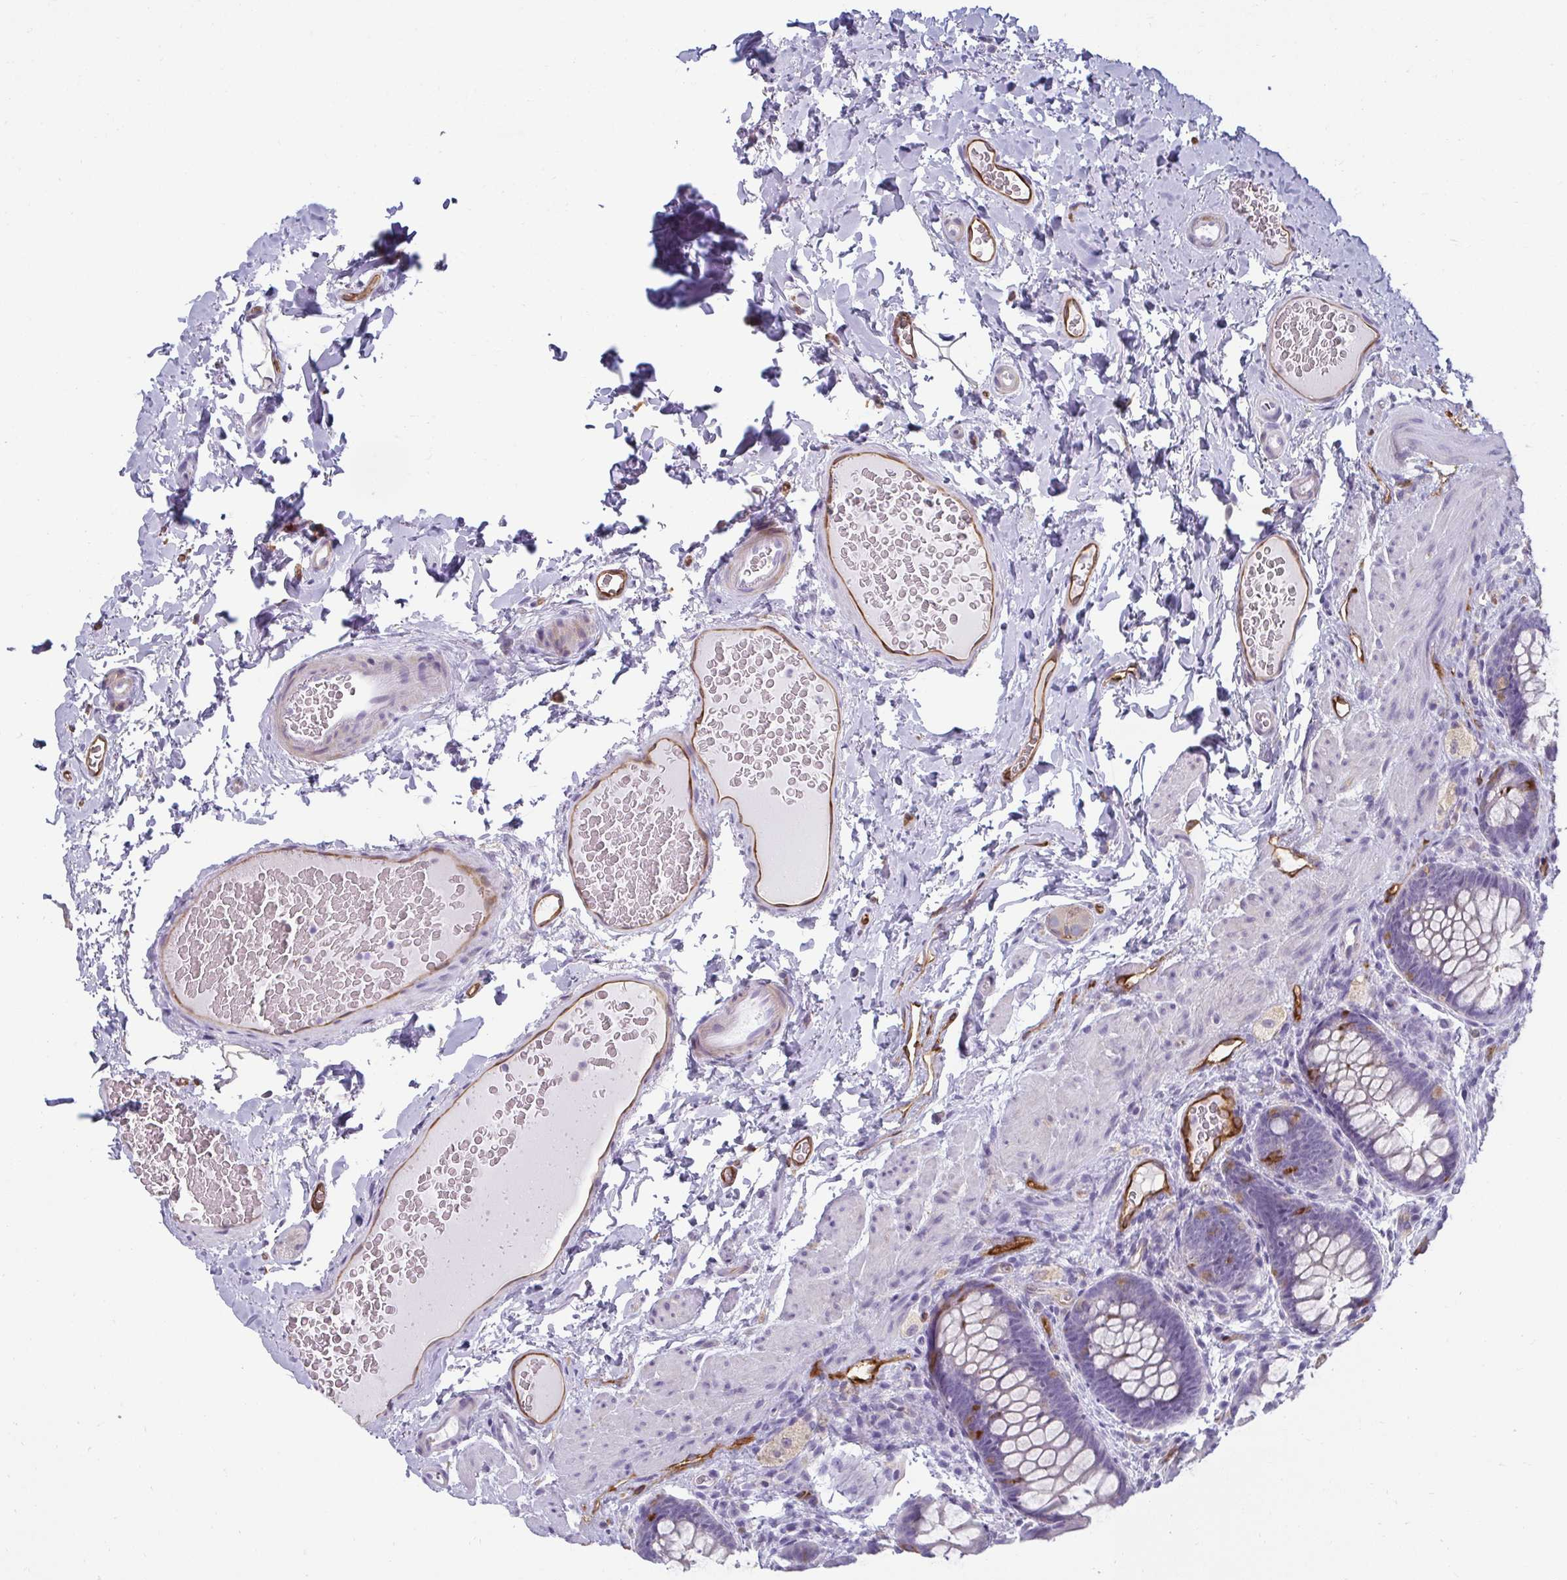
{"staining": {"intensity": "moderate", "quantity": "<25%", "location": "cytoplasmic/membranous"}, "tissue": "rectum", "cell_type": "Glandular cells", "image_type": "normal", "snomed": [{"axis": "morphology", "description": "Normal tissue, NOS"}, {"axis": "topography", "description": "Rectum"}], "caption": "This image displays IHC staining of normal human rectum, with low moderate cytoplasmic/membranous positivity in about <25% of glandular cells.", "gene": "PDE2A", "patient": {"sex": "female", "age": 69}}